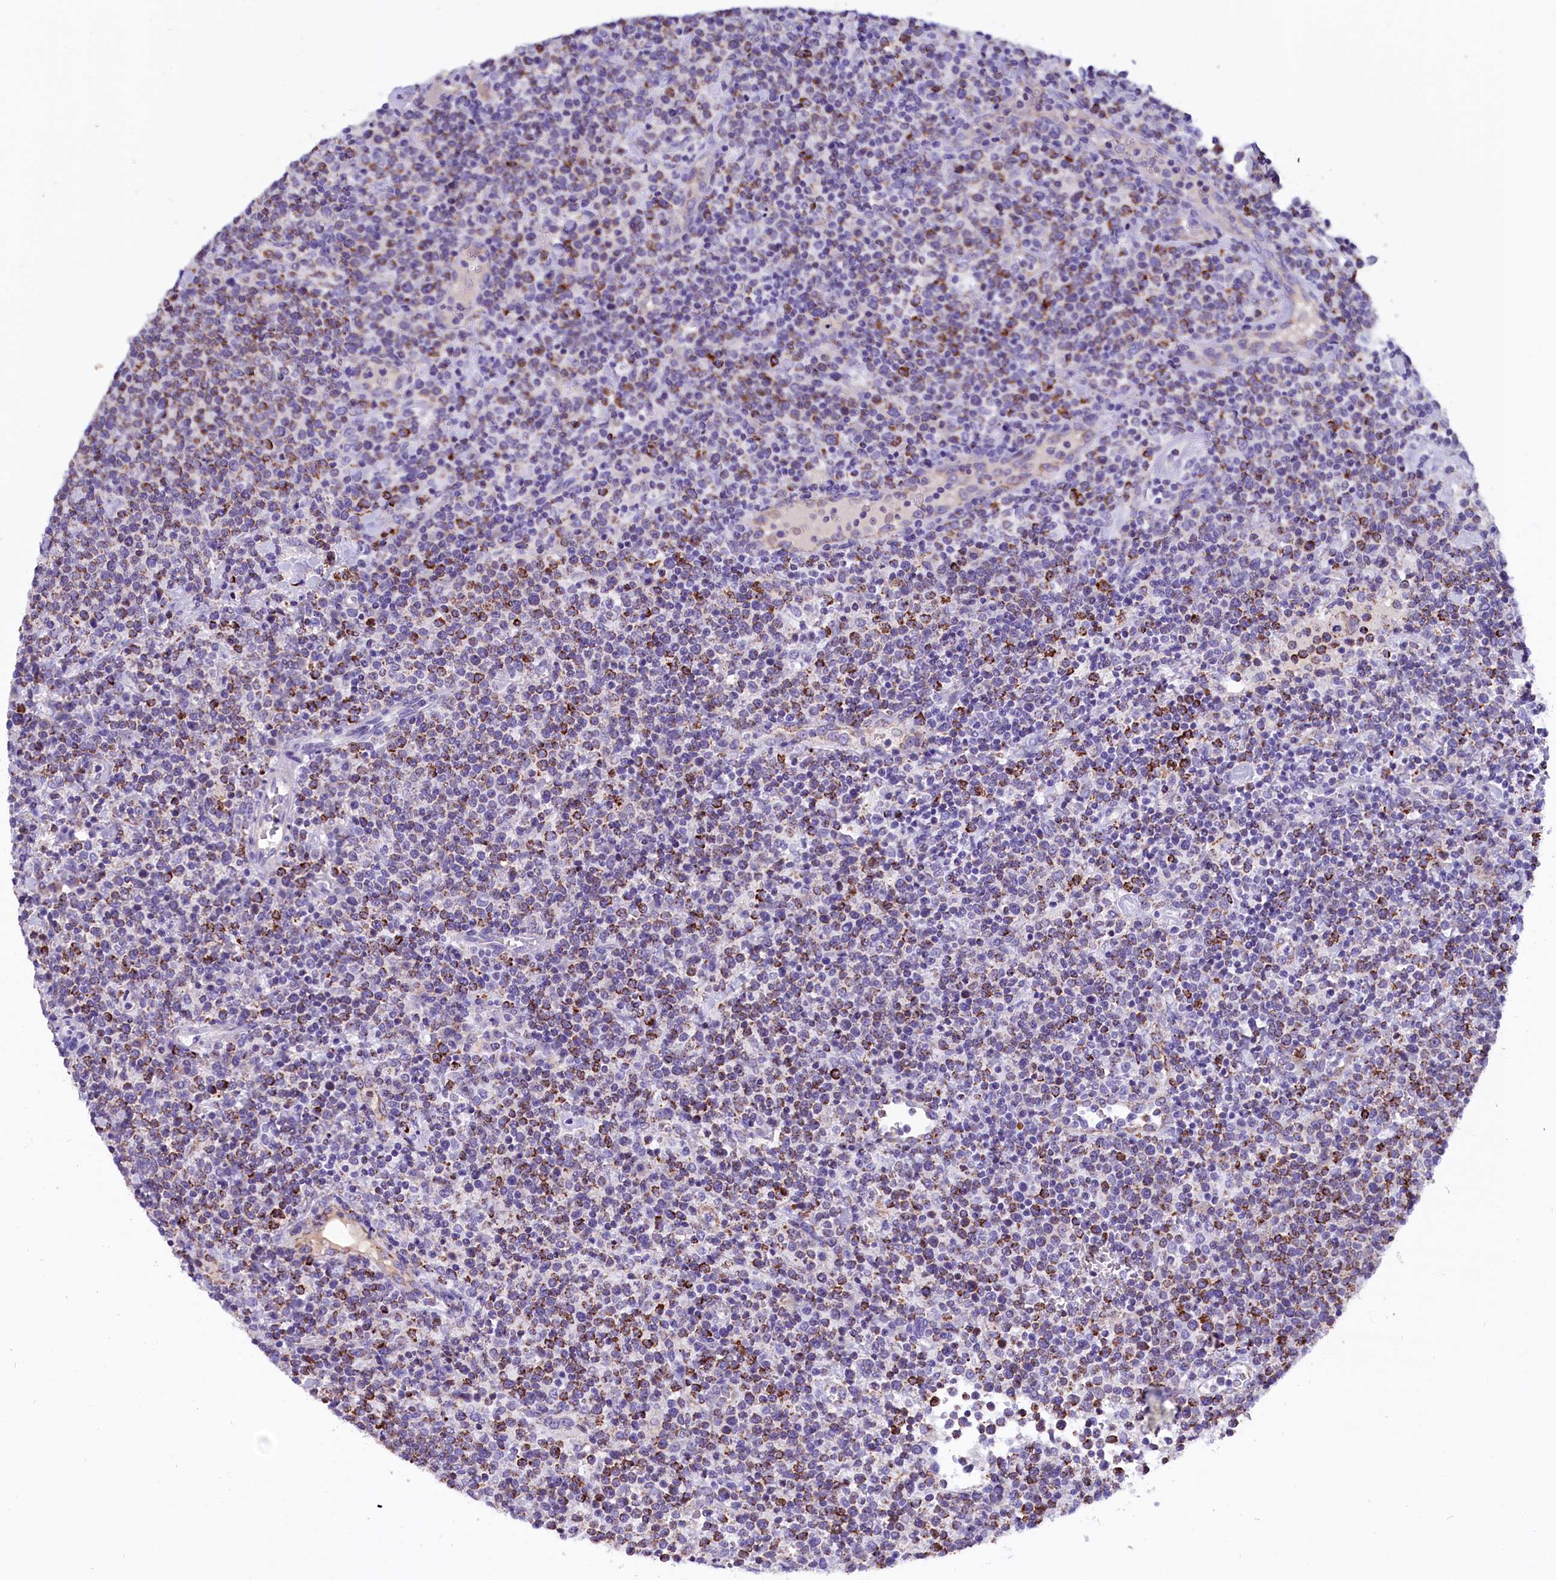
{"staining": {"intensity": "moderate", "quantity": ">75%", "location": "cytoplasmic/membranous"}, "tissue": "lymphoma", "cell_type": "Tumor cells", "image_type": "cancer", "snomed": [{"axis": "morphology", "description": "Malignant lymphoma, non-Hodgkin's type, High grade"}, {"axis": "topography", "description": "Lymph node"}], "caption": "Human lymphoma stained with a protein marker shows moderate staining in tumor cells.", "gene": "ABAT", "patient": {"sex": "male", "age": 61}}